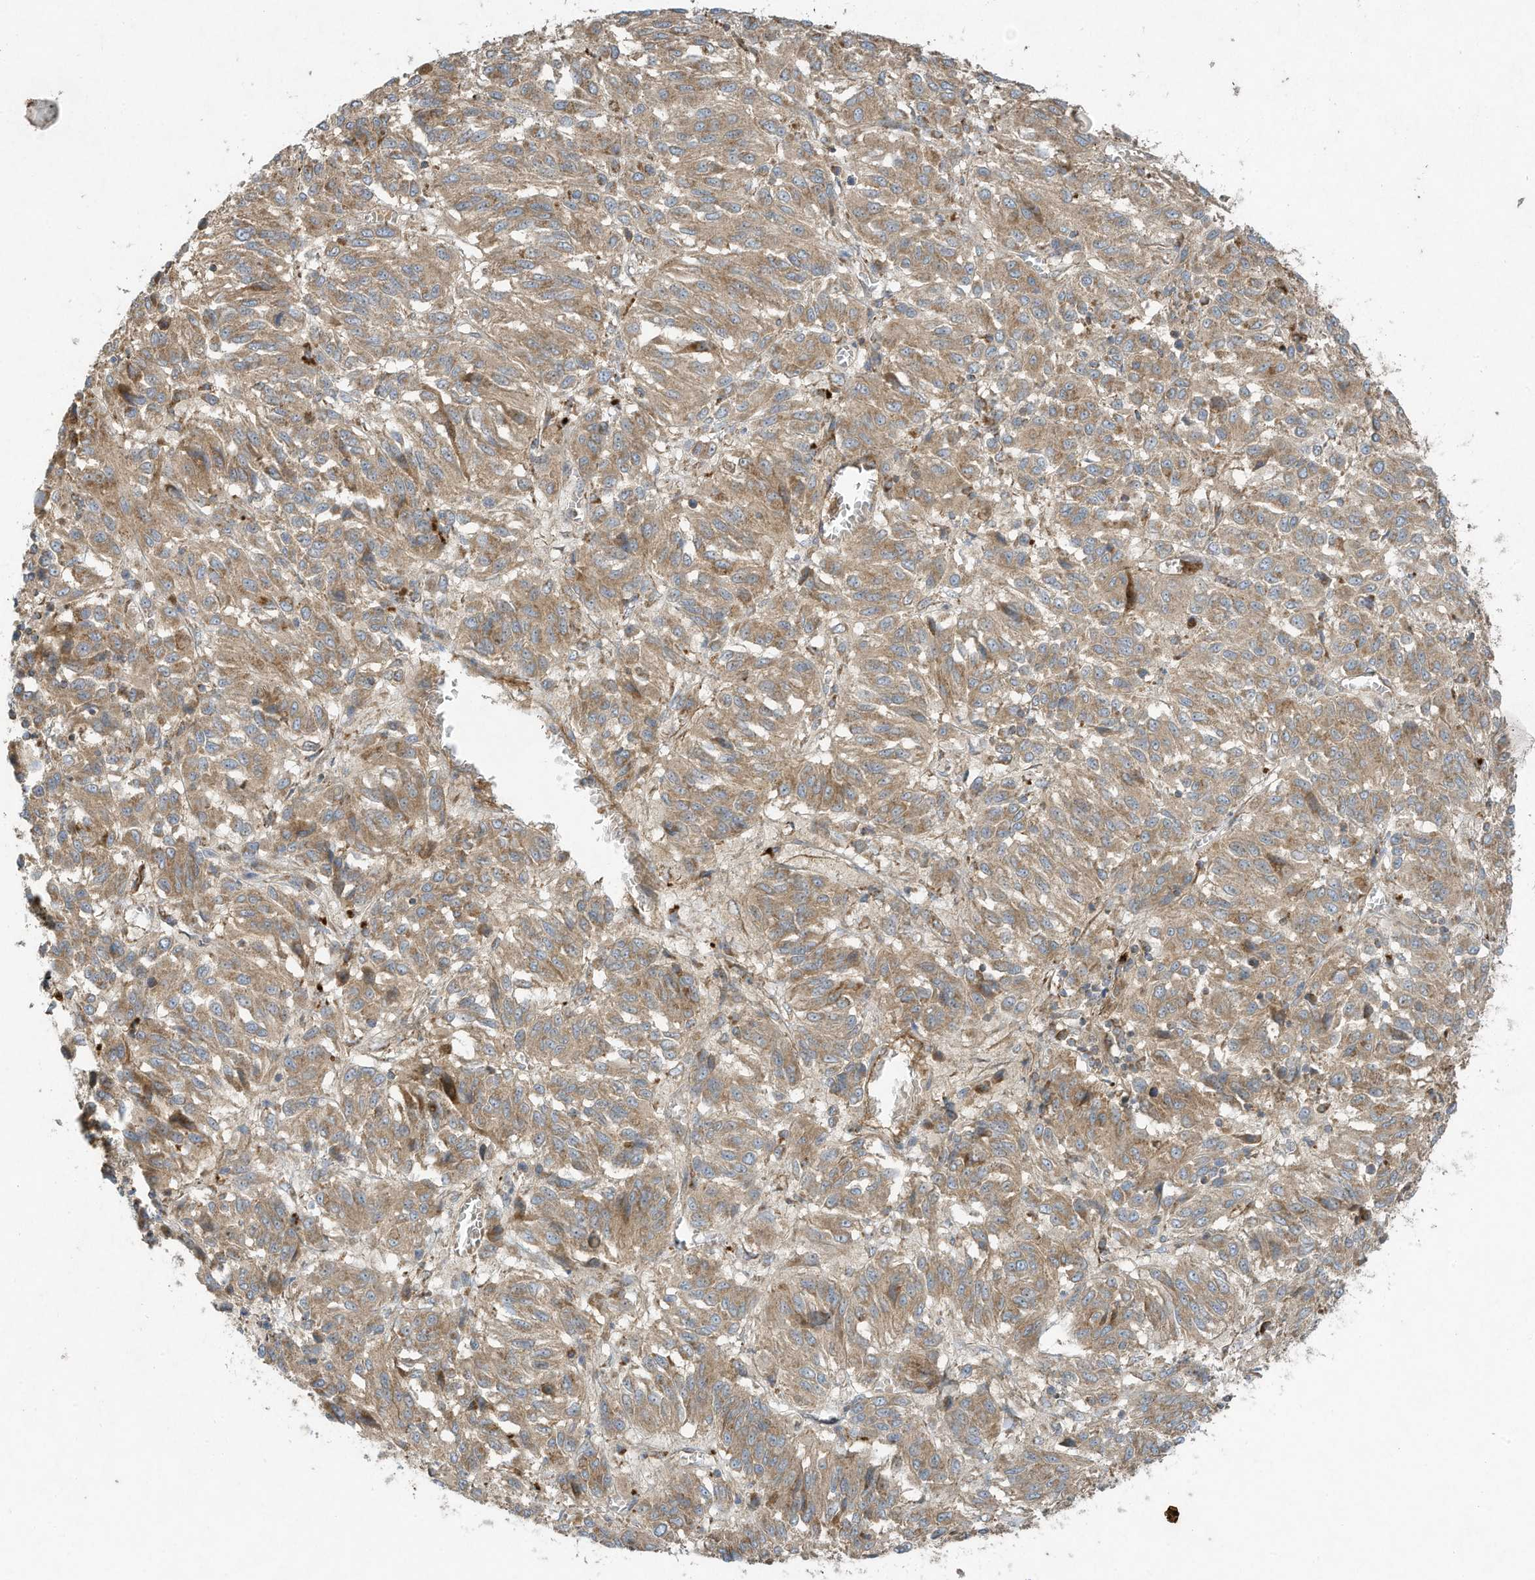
{"staining": {"intensity": "weak", "quantity": ">75%", "location": "cytoplasmic/membranous"}, "tissue": "melanoma", "cell_type": "Tumor cells", "image_type": "cancer", "snomed": [{"axis": "morphology", "description": "Malignant melanoma, Metastatic site"}, {"axis": "topography", "description": "Lung"}], "caption": "IHC (DAB) staining of malignant melanoma (metastatic site) reveals weak cytoplasmic/membranous protein positivity in about >75% of tumor cells.", "gene": "SYNJ2", "patient": {"sex": "male", "age": 64}}